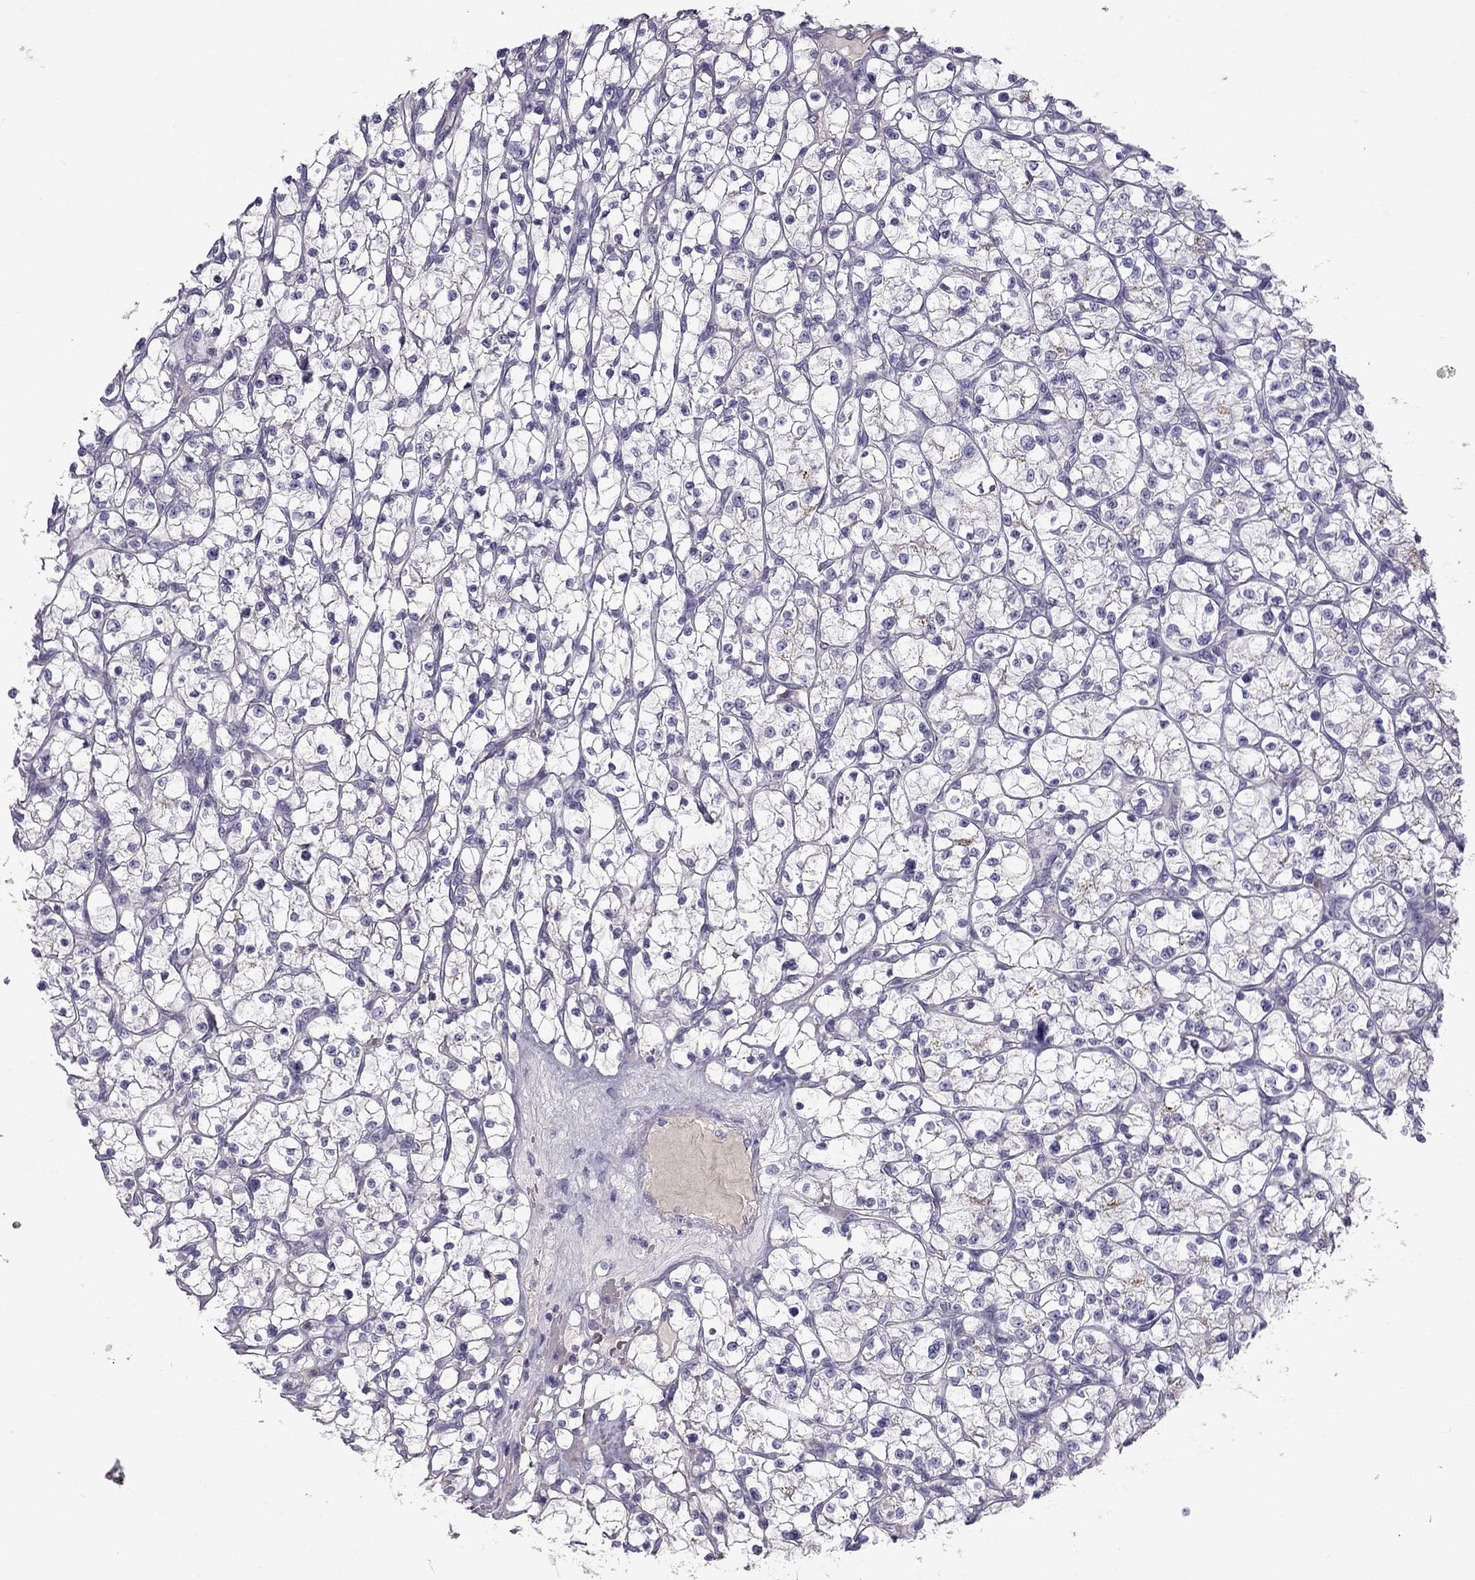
{"staining": {"intensity": "negative", "quantity": "none", "location": "none"}, "tissue": "renal cancer", "cell_type": "Tumor cells", "image_type": "cancer", "snomed": [{"axis": "morphology", "description": "Adenocarcinoma, NOS"}, {"axis": "topography", "description": "Kidney"}], "caption": "Tumor cells are negative for brown protein staining in renal cancer. (DAB immunohistochemistry visualized using brightfield microscopy, high magnification).", "gene": "STOML3", "patient": {"sex": "female", "age": 64}}